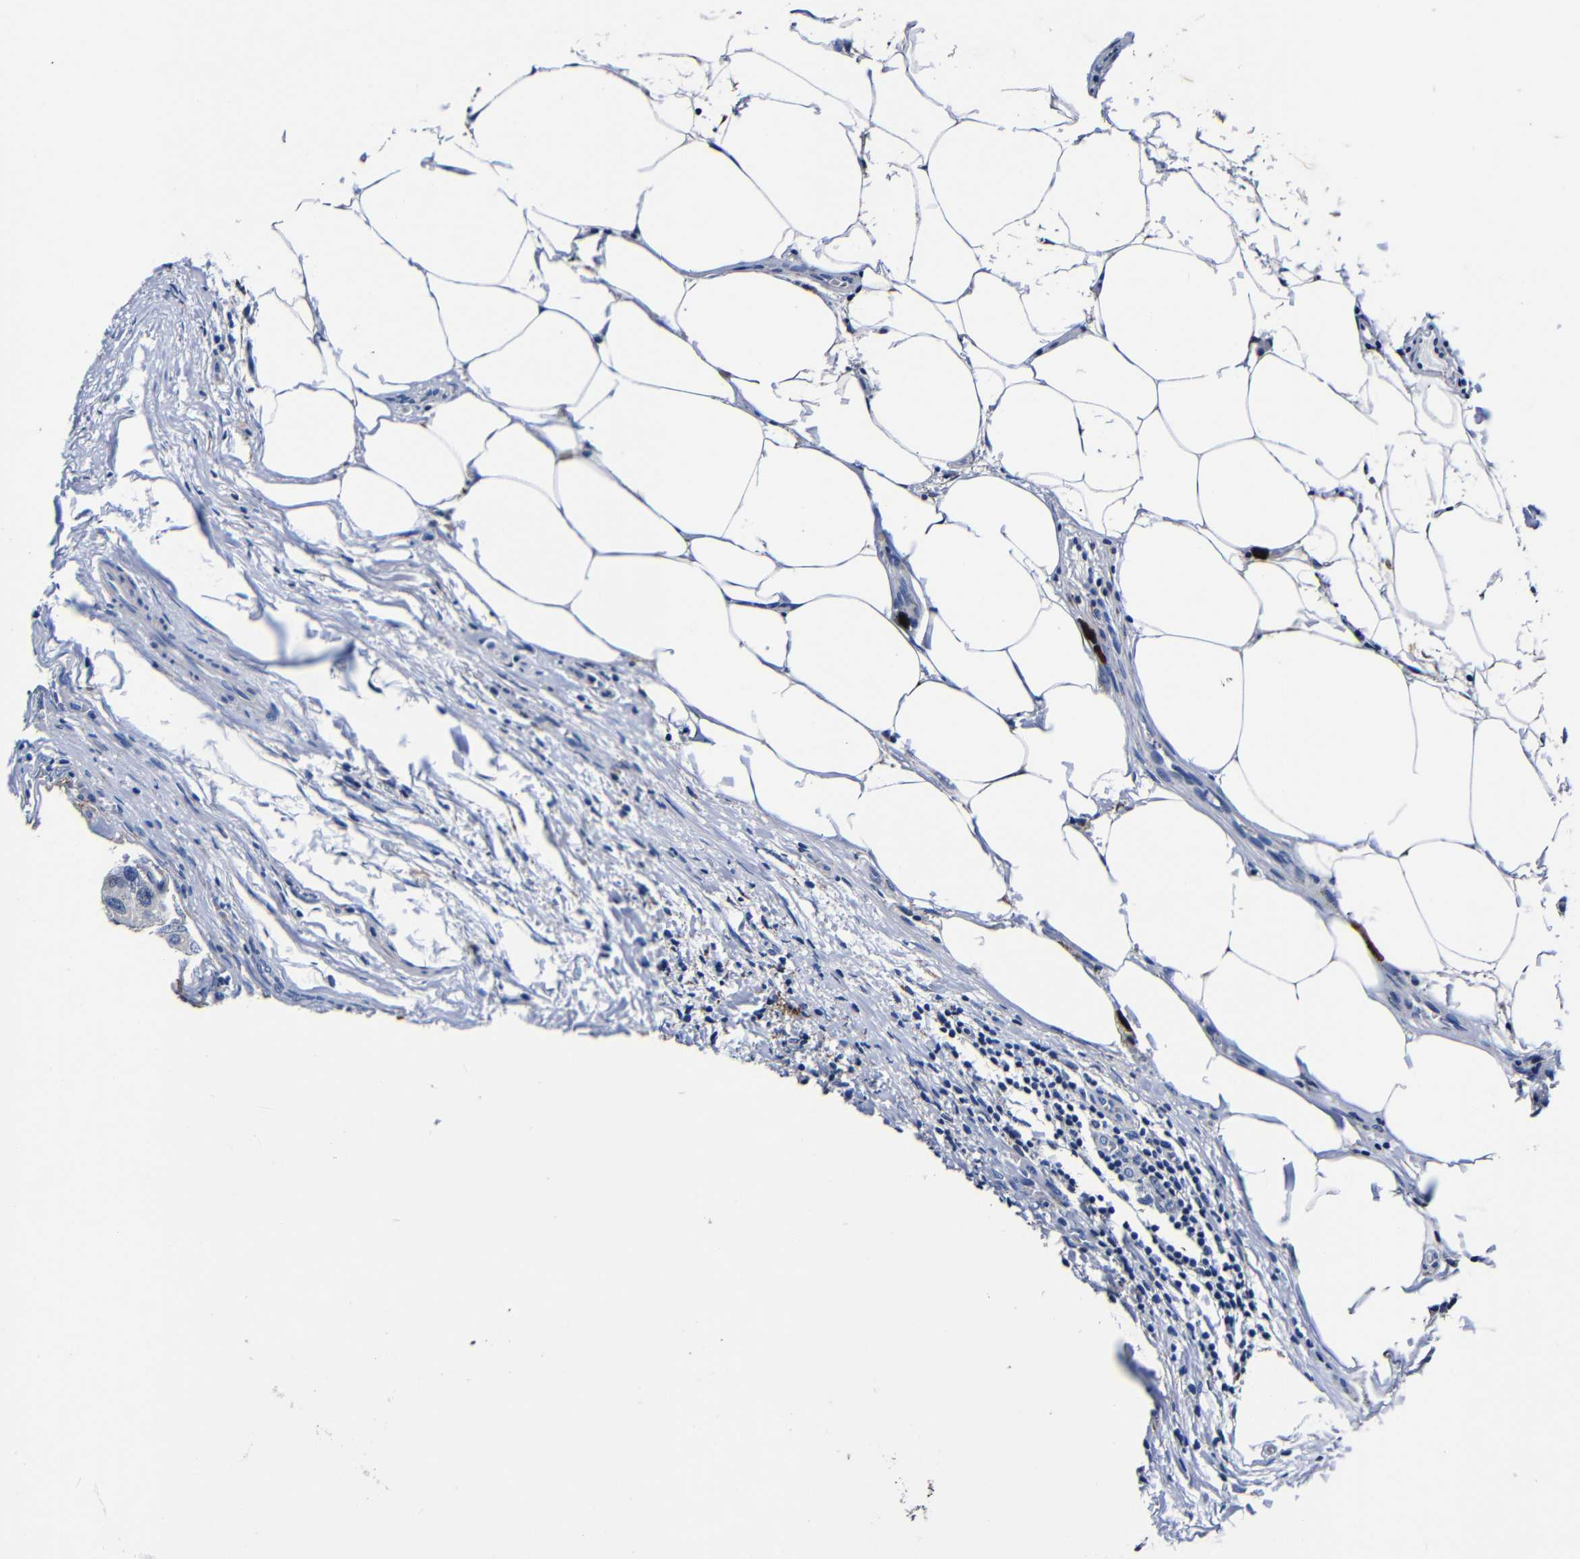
{"staining": {"intensity": "weak", "quantity": "<25%", "location": "cytoplasmic/membranous"}, "tissue": "urothelial cancer", "cell_type": "Tumor cells", "image_type": "cancer", "snomed": [{"axis": "morphology", "description": "Urothelial carcinoma, High grade"}, {"axis": "topography", "description": "Lymph node"}, {"axis": "topography", "description": "Urinary bladder"}], "caption": "Immunohistochemical staining of high-grade urothelial carcinoma shows no significant positivity in tumor cells.", "gene": "DEPP1", "patient": {"sex": "male", "age": 51}}